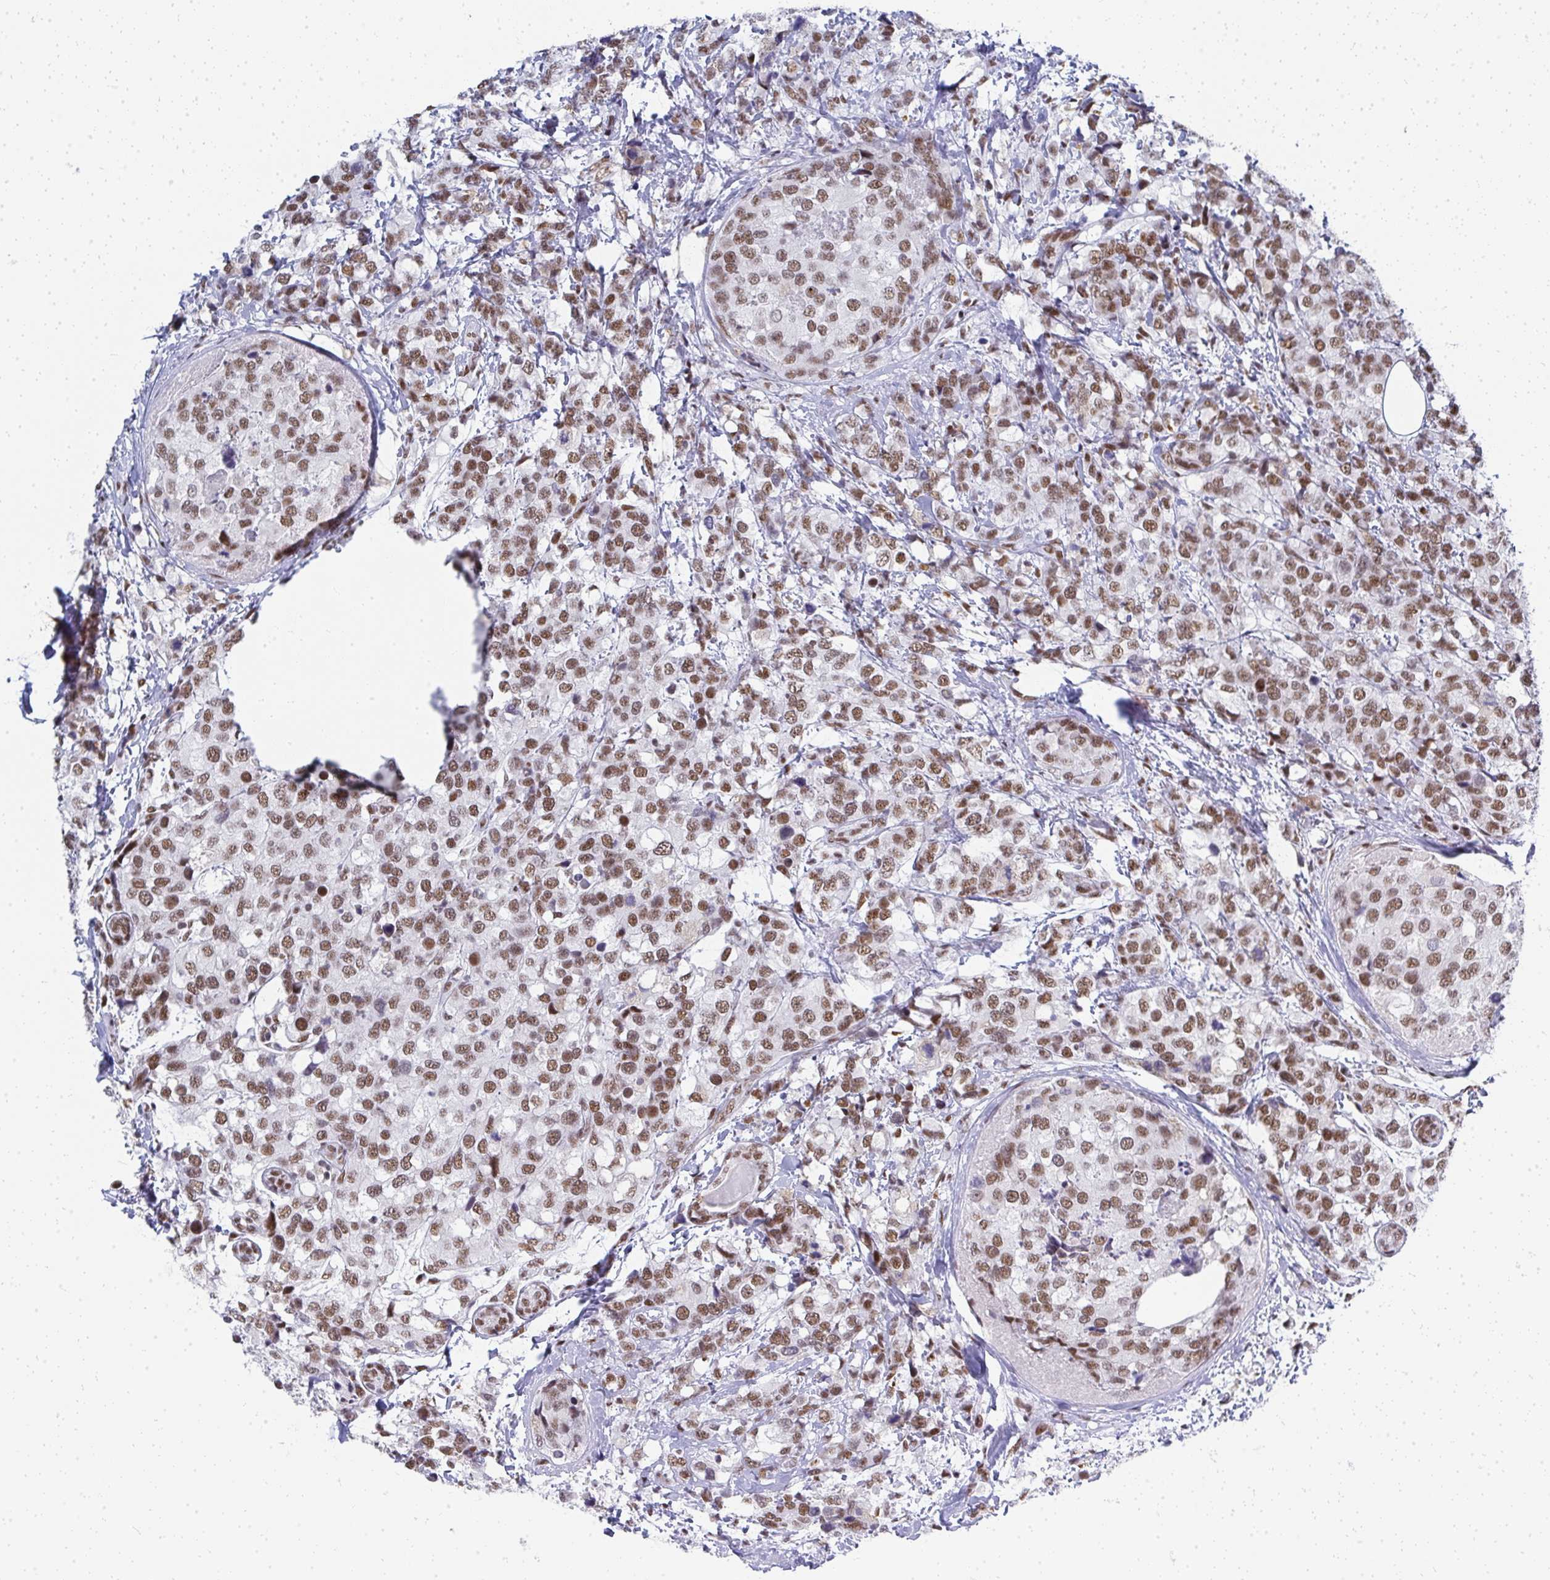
{"staining": {"intensity": "moderate", "quantity": ">75%", "location": "nuclear"}, "tissue": "breast cancer", "cell_type": "Tumor cells", "image_type": "cancer", "snomed": [{"axis": "morphology", "description": "Lobular carcinoma"}, {"axis": "topography", "description": "Breast"}], "caption": "Protein expression analysis of lobular carcinoma (breast) reveals moderate nuclear expression in approximately >75% of tumor cells. (DAB (3,3'-diaminobenzidine) IHC with brightfield microscopy, high magnification).", "gene": "CREBBP", "patient": {"sex": "female", "age": 59}}